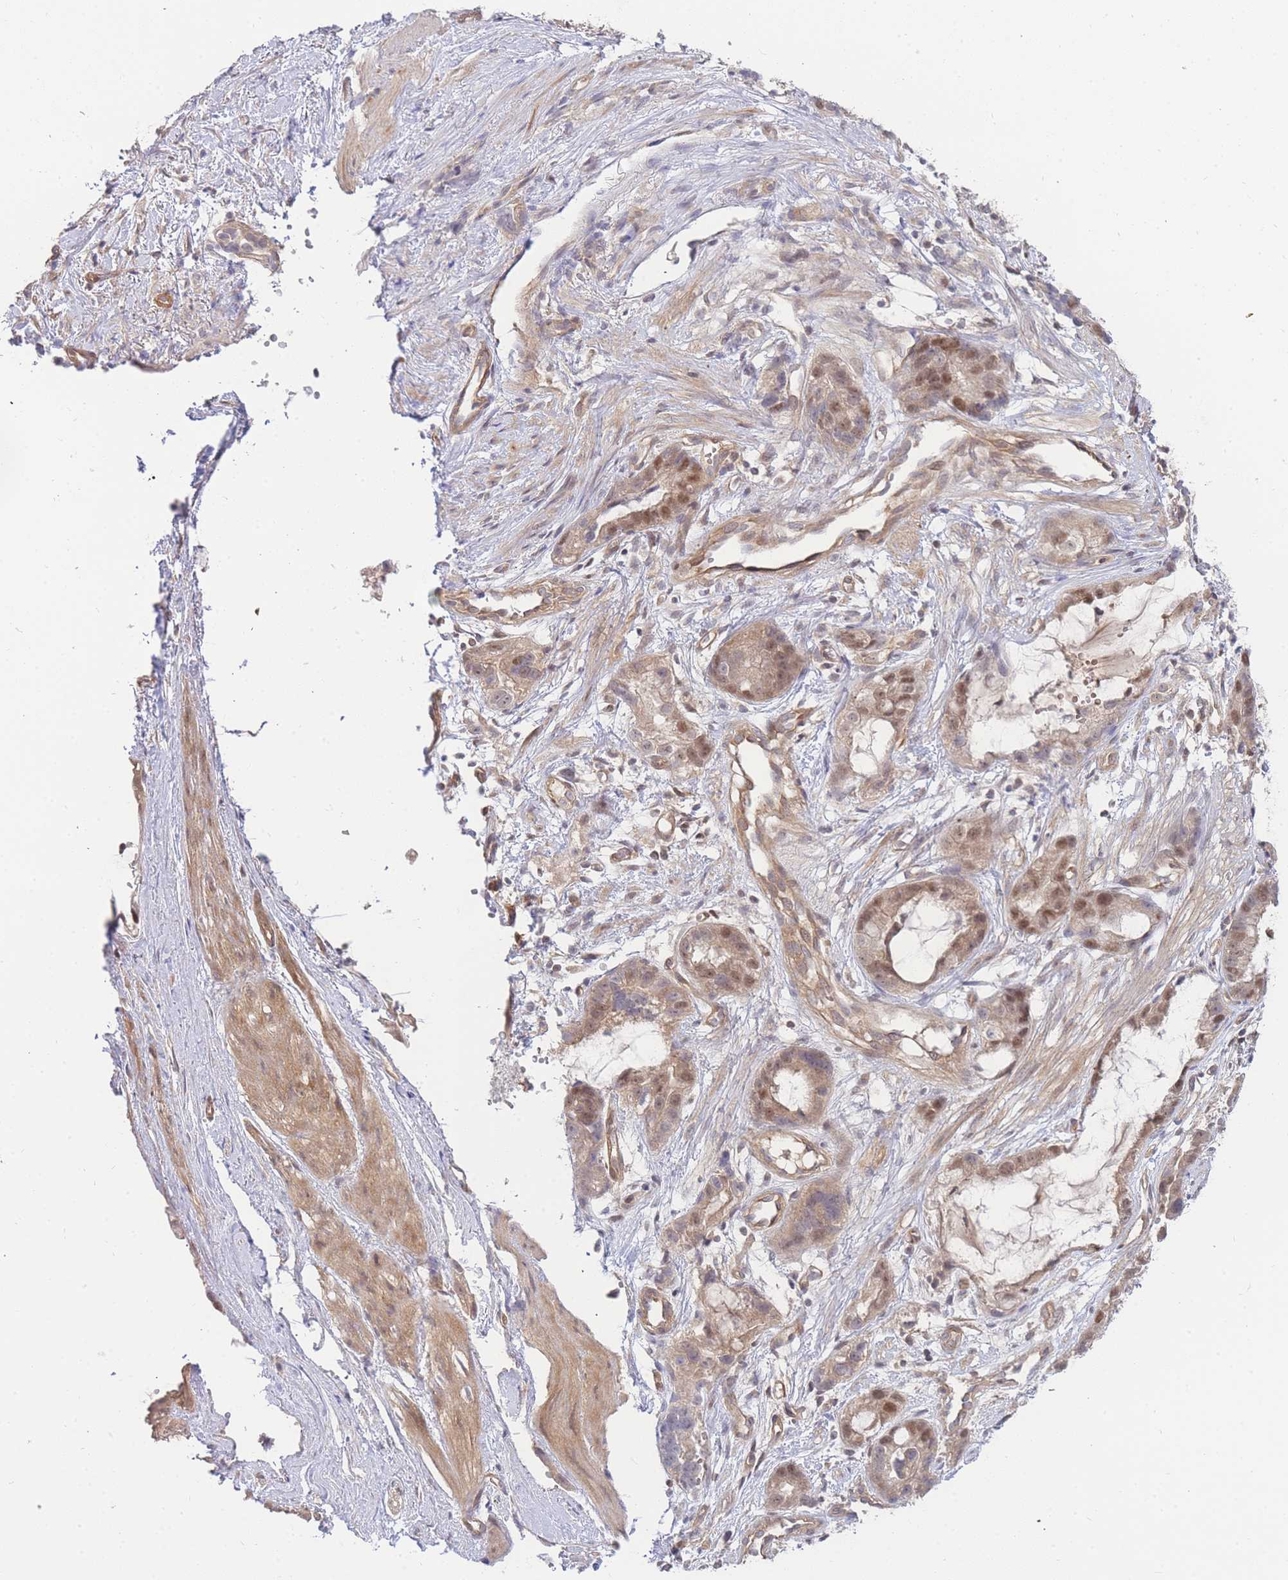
{"staining": {"intensity": "moderate", "quantity": ">75%", "location": "nuclear"}, "tissue": "stomach cancer", "cell_type": "Tumor cells", "image_type": "cancer", "snomed": [{"axis": "morphology", "description": "Adenocarcinoma, NOS"}, {"axis": "topography", "description": "Stomach"}], "caption": "Human stomach cancer stained with a brown dye exhibits moderate nuclear positive positivity in approximately >75% of tumor cells.", "gene": "KIAA1191", "patient": {"sex": "male", "age": 55}}